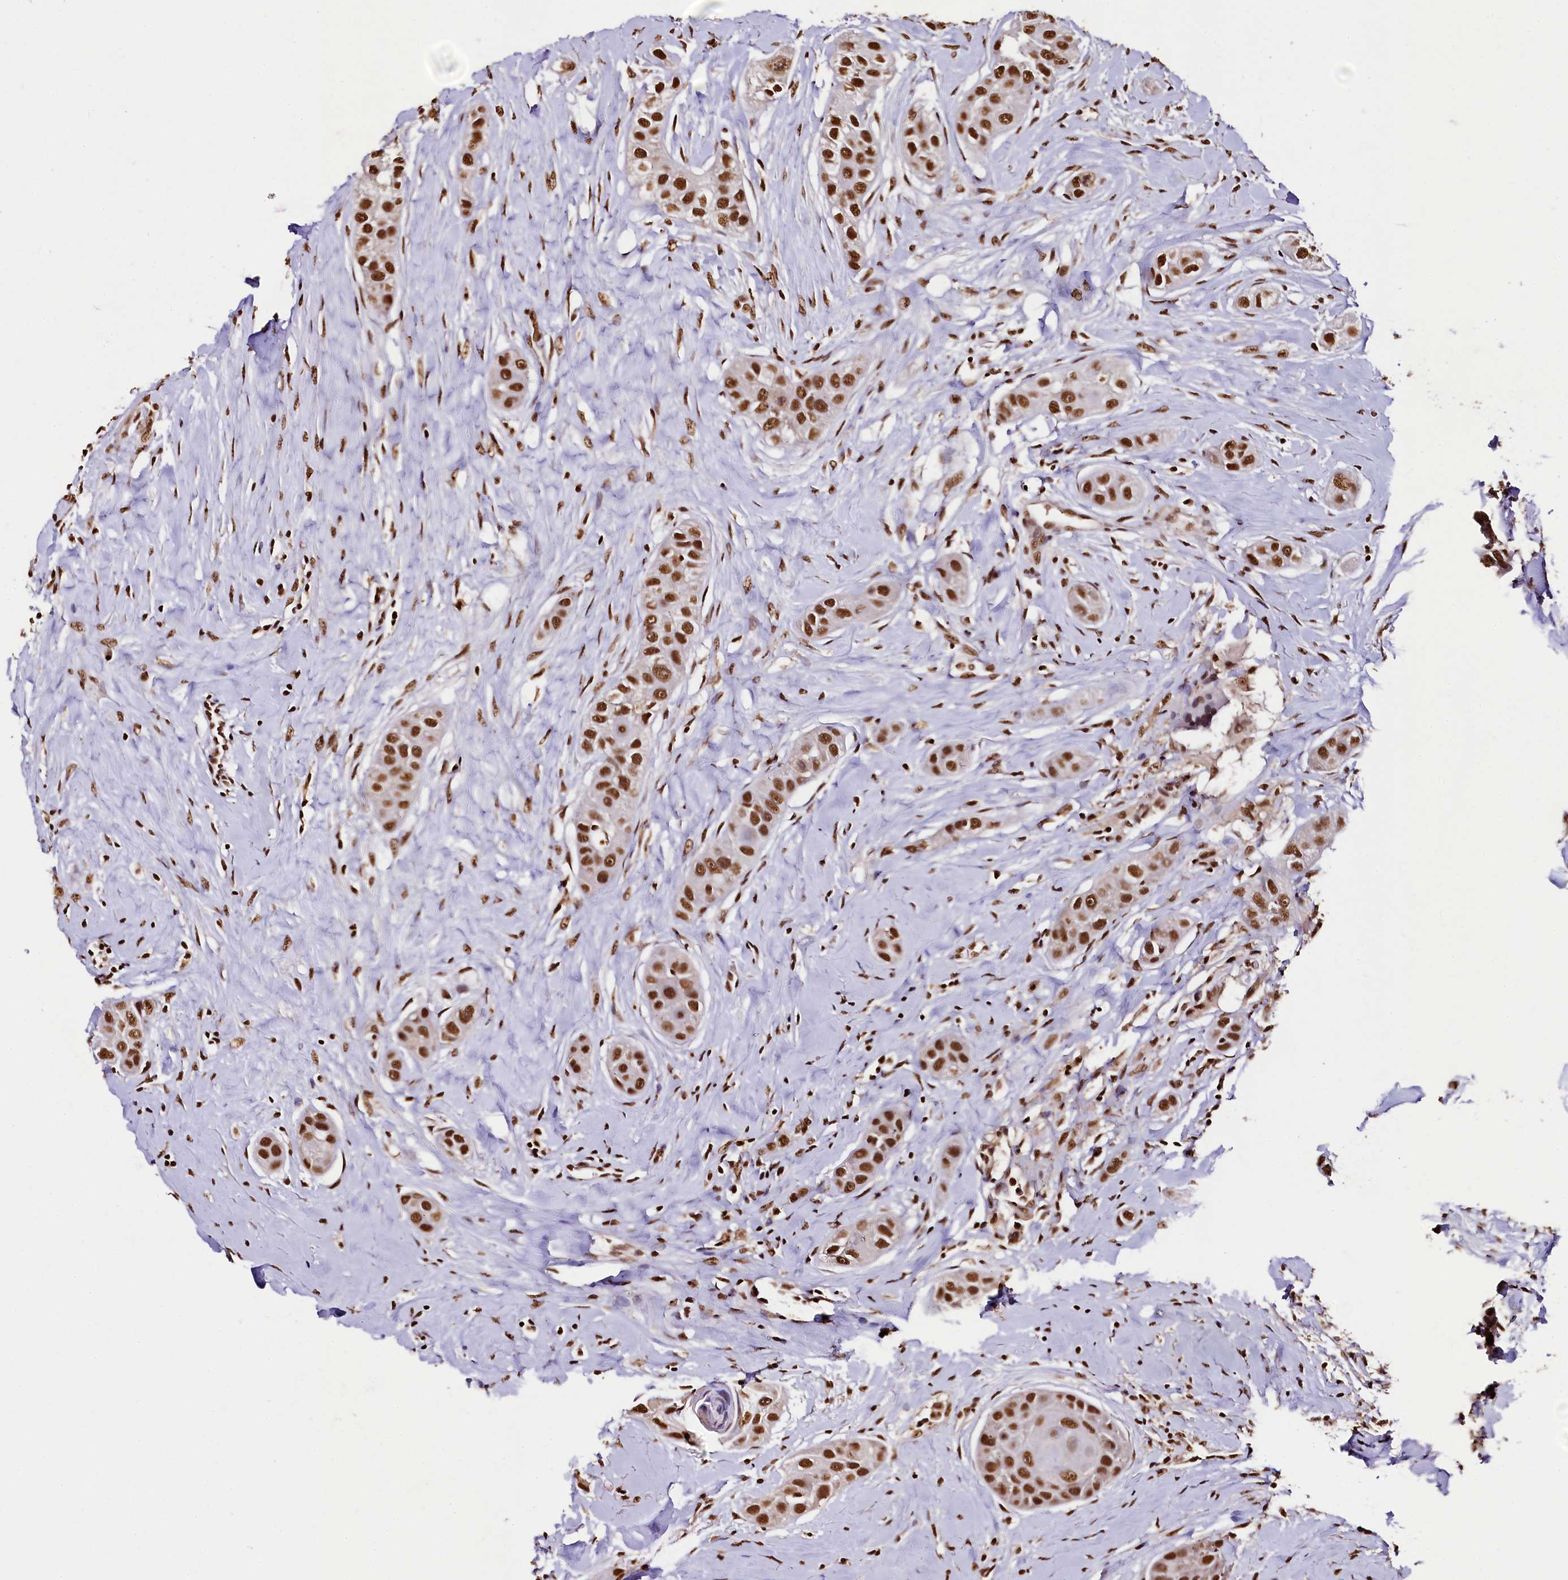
{"staining": {"intensity": "strong", "quantity": ">75%", "location": "nuclear"}, "tissue": "head and neck cancer", "cell_type": "Tumor cells", "image_type": "cancer", "snomed": [{"axis": "morphology", "description": "Normal tissue, NOS"}, {"axis": "morphology", "description": "Squamous cell carcinoma, NOS"}, {"axis": "topography", "description": "Skeletal muscle"}, {"axis": "topography", "description": "Head-Neck"}], "caption": "Tumor cells demonstrate strong nuclear staining in approximately >75% of cells in head and neck squamous cell carcinoma.", "gene": "SNRPD2", "patient": {"sex": "male", "age": 51}}